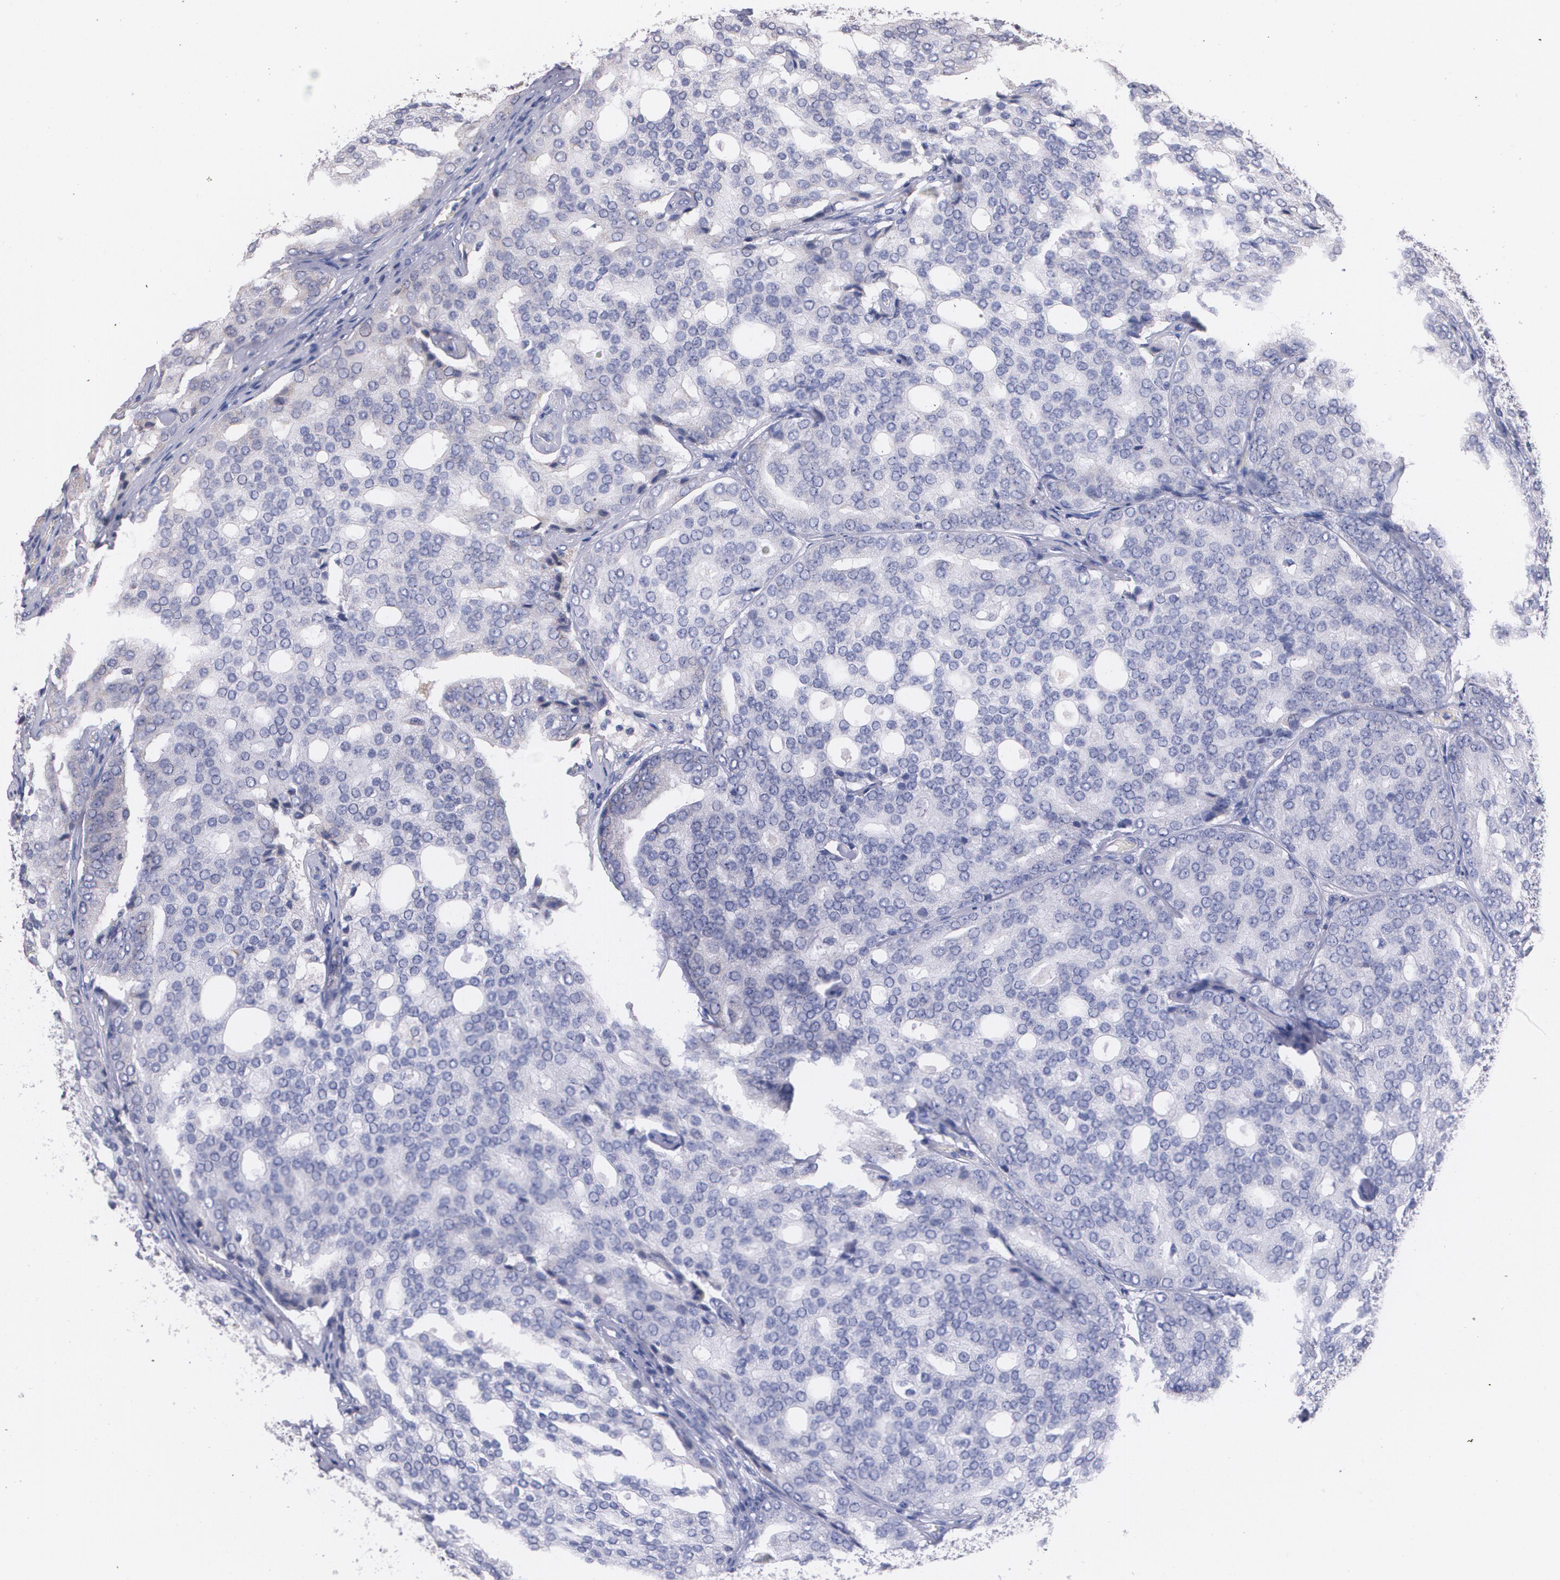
{"staining": {"intensity": "negative", "quantity": "none", "location": "none"}, "tissue": "prostate cancer", "cell_type": "Tumor cells", "image_type": "cancer", "snomed": [{"axis": "morphology", "description": "Adenocarcinoma, High grade"}, {"axis": "topography", "description": "Prostate"}], "caption": "Human prostate adenocarcinoma (high-grade) stained for a protein using immunohistochemistry exhibits no positivity in tumor cells.", "gene": "AMBP", "patient": {"sex": "male", "age": 64}}